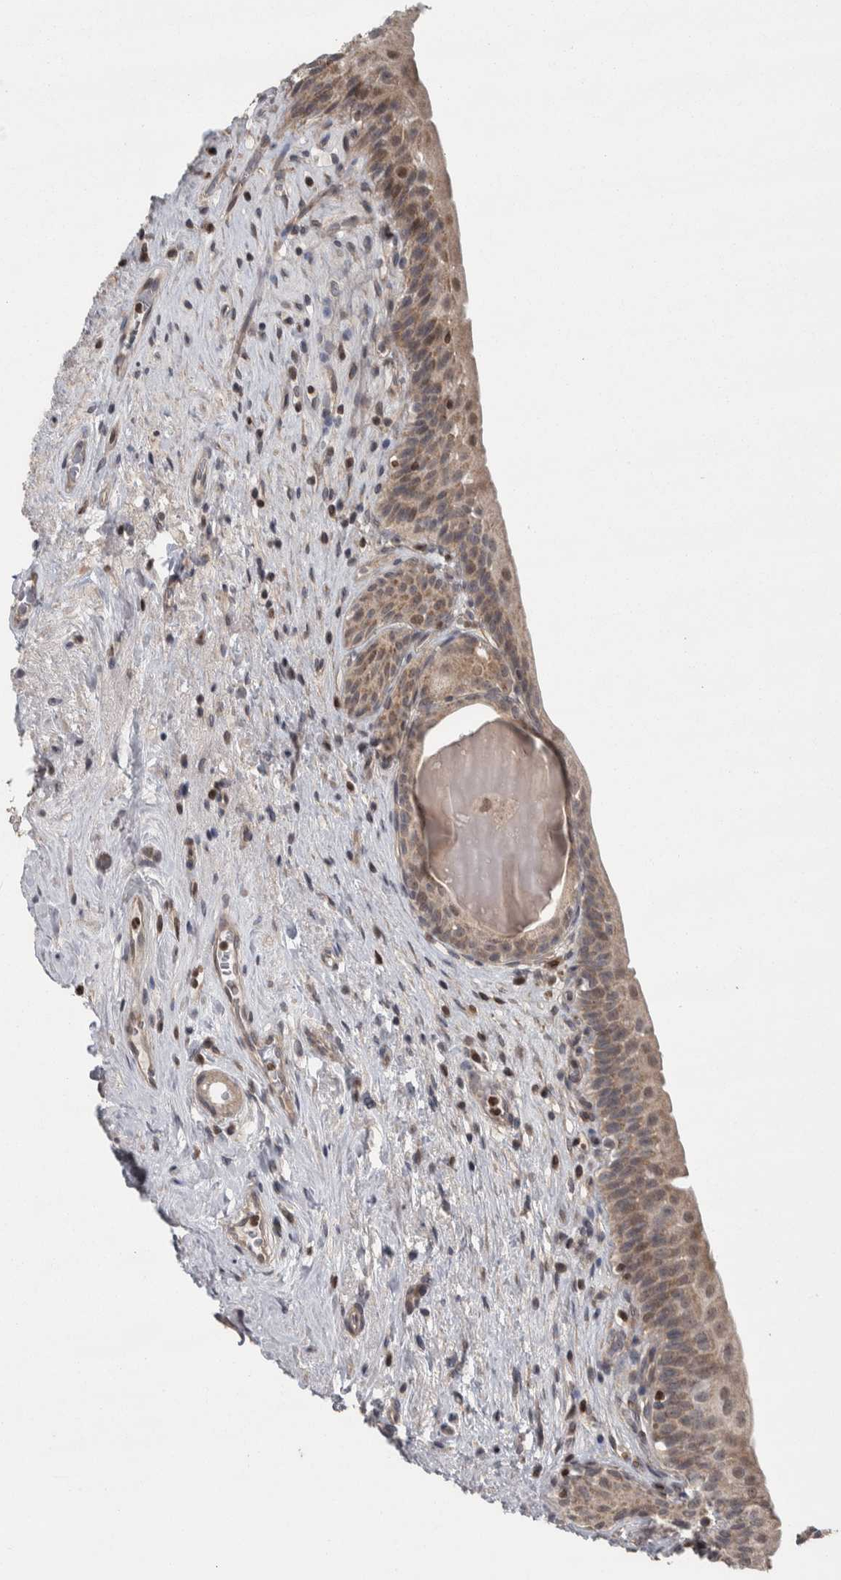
{"staining": {"intensity": "moderate", "quantity": "25%-75%", "location": "cytoplasmic/membranous,nuclear"}, "tissue": "urinary bladder", "cell_type": "Urothelial cells", "image_type": "normal", "snomed": [{"axis": "morphology", "description": "Normal tissue, NOS"}, {"axis": "topography", "description": "Urinary bladder"}], "caption": "Approximately 25%-75% of urothelial cells in benign human urinary bladder reveal moderate cytoplasmic/membranous,nuclear protein staining as visualized by brown immunohistochemical staining.", "gene": "CWC27", "patient": {"sex": "male", "age": 83}}